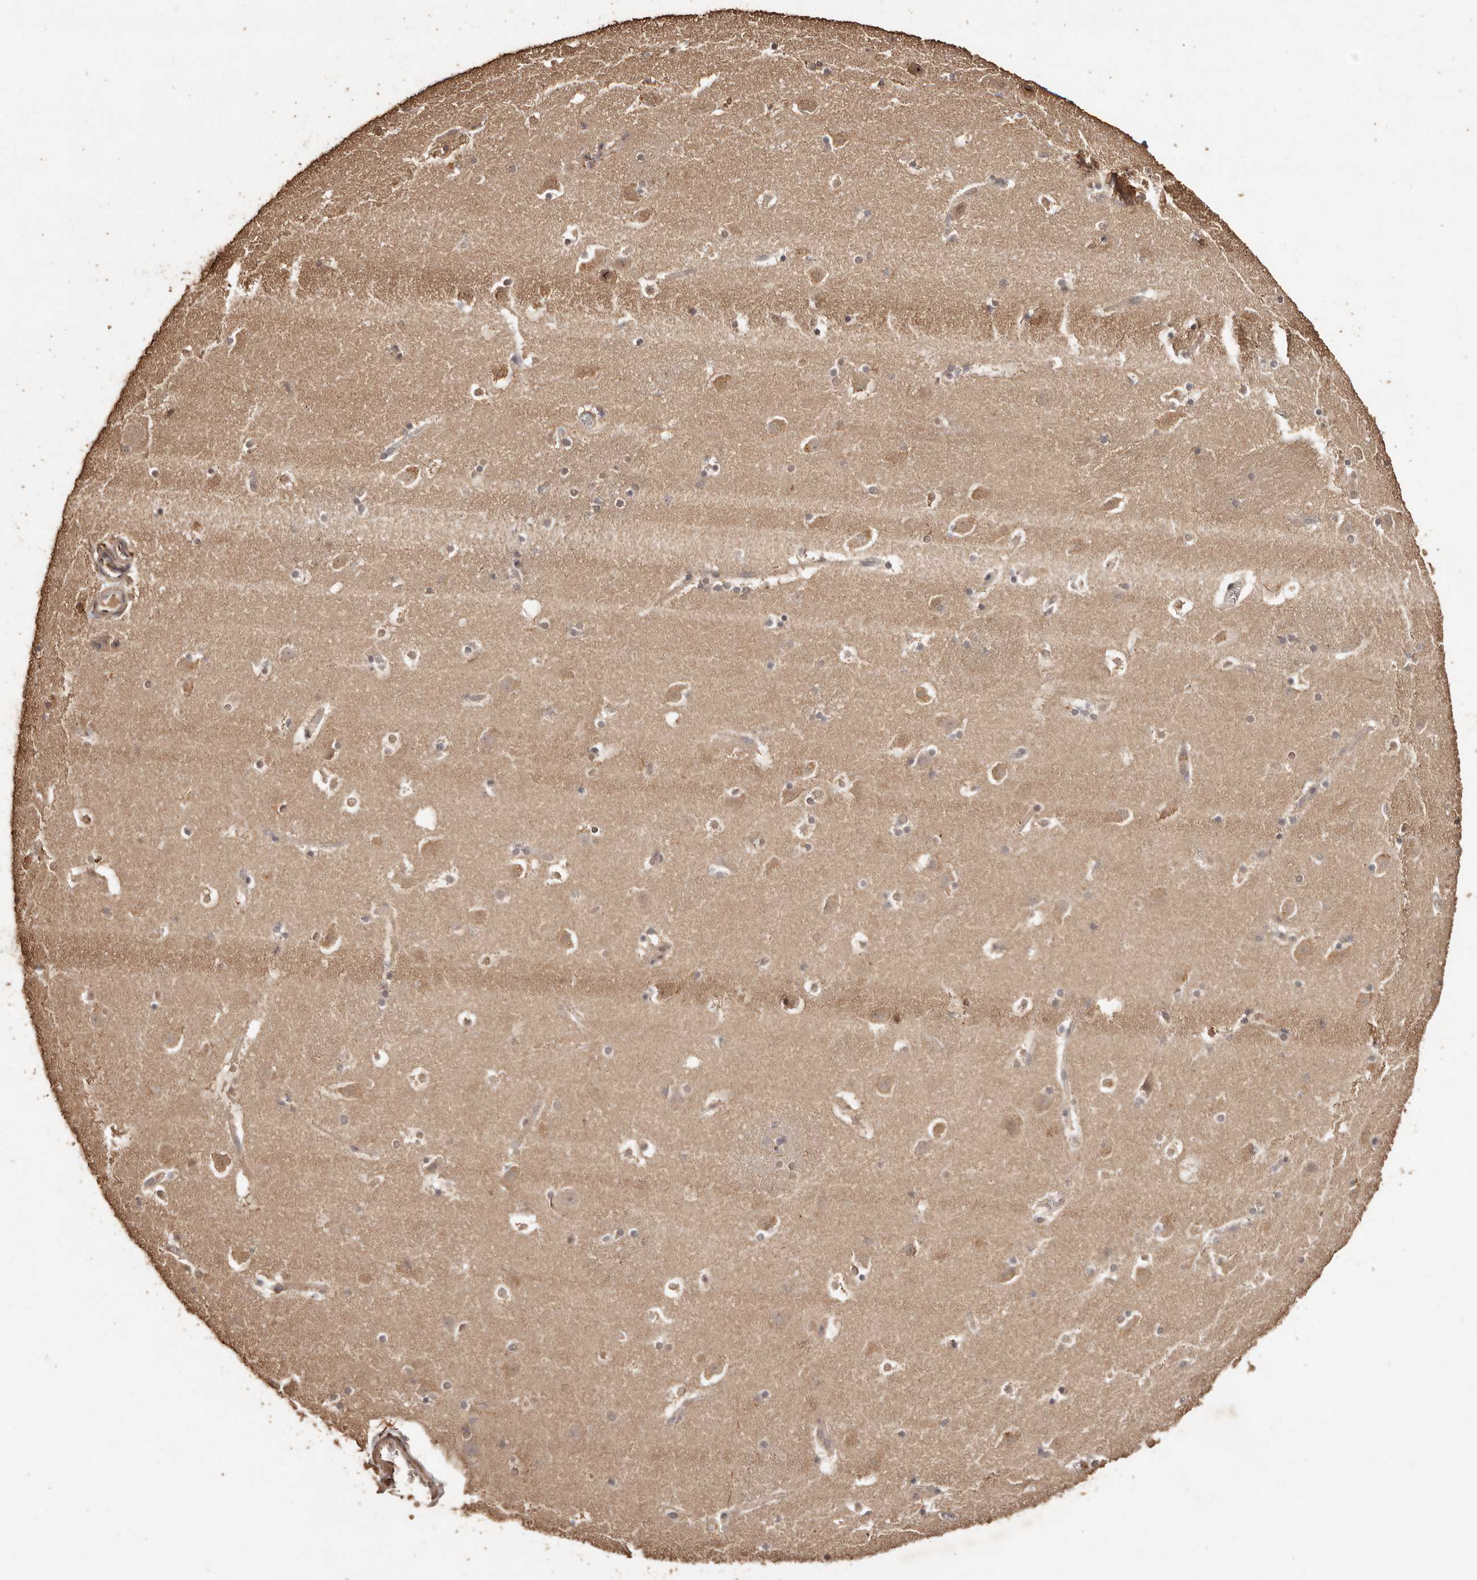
{"staining": {"intensity": "weak", "quantity": "<25%", "location": "cytoplasmic/membranous"}, "tissue": "caudate", "cell_type": "Glial cells", "image_type": "normal", "snomed": [{"axis": "morphology", "description": "Normal tissue, NOS"}, {"axis": "topography", "description": "Lateral ventricle wall"}], "caption": "Normal caudate was stained to show a protein in brown. There is no significant expression in glial cells. (Immunohistochemistry, brightfield microscopy, high magnification).", "gene": "PKDCC", "patient": {"sex": "male", "age": 45}}